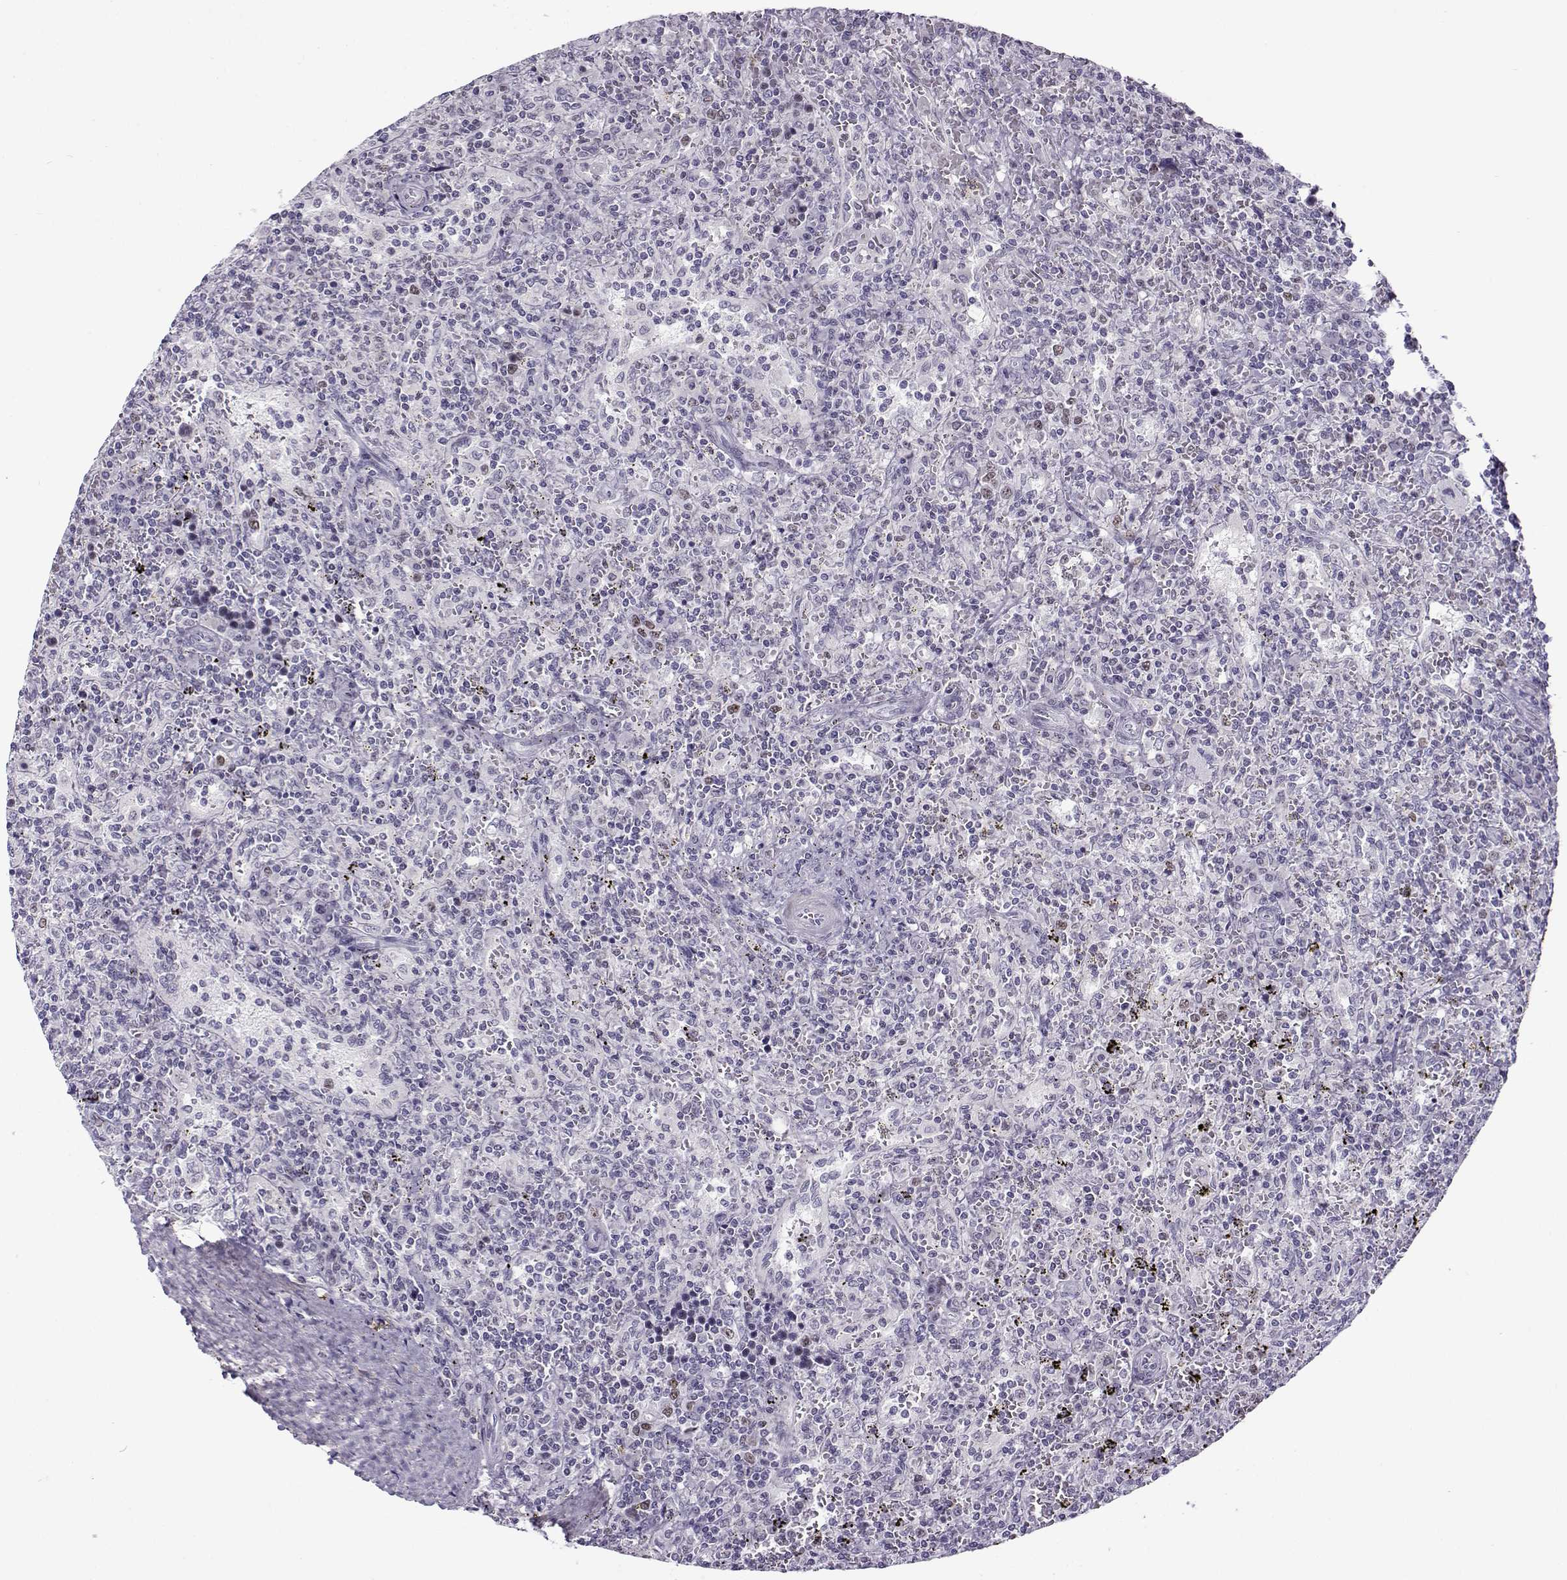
{"staining": {"intensity": "negative", "quantity": "none", "location": "none"}, "tissue": "lymphoma", "cell_type": "Tumor cells", "image_type": "cancer", "snomed": [{"axis": "morphology", "description": "Malignant lymphoma, non-Hodgkin's type, Low grade"}, {"axis": "topography", "description": "Spleen"}], "caption": "An immunohistochemistry (IHC) micrograph of lymphoma is shown. There is no staining in tumor cells of lymphoma.", "gene": "BACH1", "patient": {"sex": "male", "age": 62}}